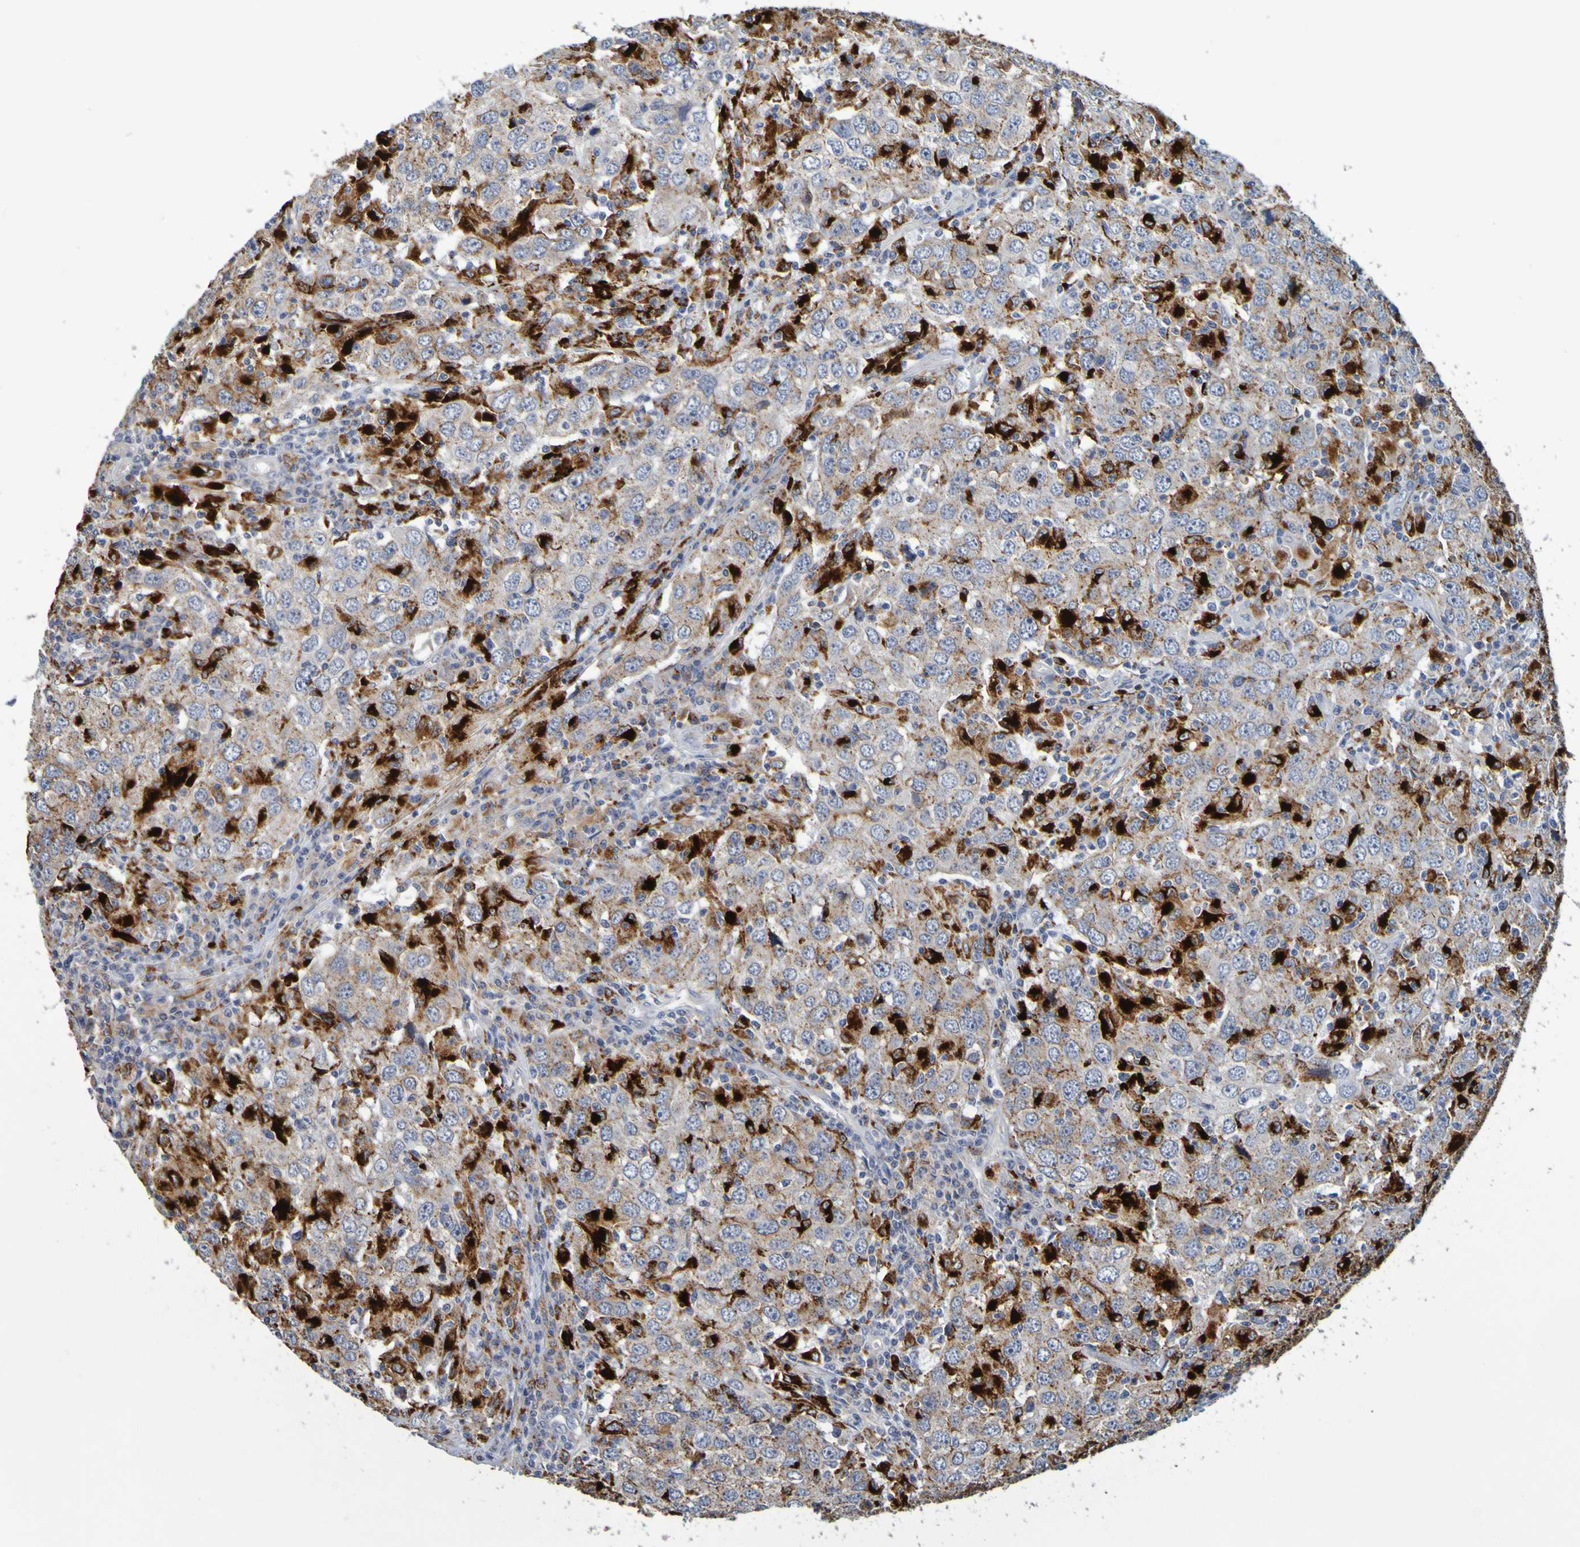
{"staining": {"intensity": "weak", "quantity": "25%-75%", "location": "cytoplasmic/membranous"}, "tissue": "head and neck cancer", "cell_type": "Tumor cells", "image_type": "cancer", "snomed": [{"axis": "morphology", "description": "Adenocarcinoma, NOS"}, {"axis": "topography", "description": "Salivary gland"}, {"axis": "topography", "description": "Head-Neck"}], "caption": "High-power microscopy captured an immunohistochemistry (IHC) image of adenocarcinoma (head and neck), revealing weak cytoplasmic/membranous positivity in about 25%-75% of tumor cells. Immunohistochemistry stains the protein of interest in brown and the nuclei are stained blue.", "gene": "TPH1", "patient": {"sex": "female", "age": 65}}